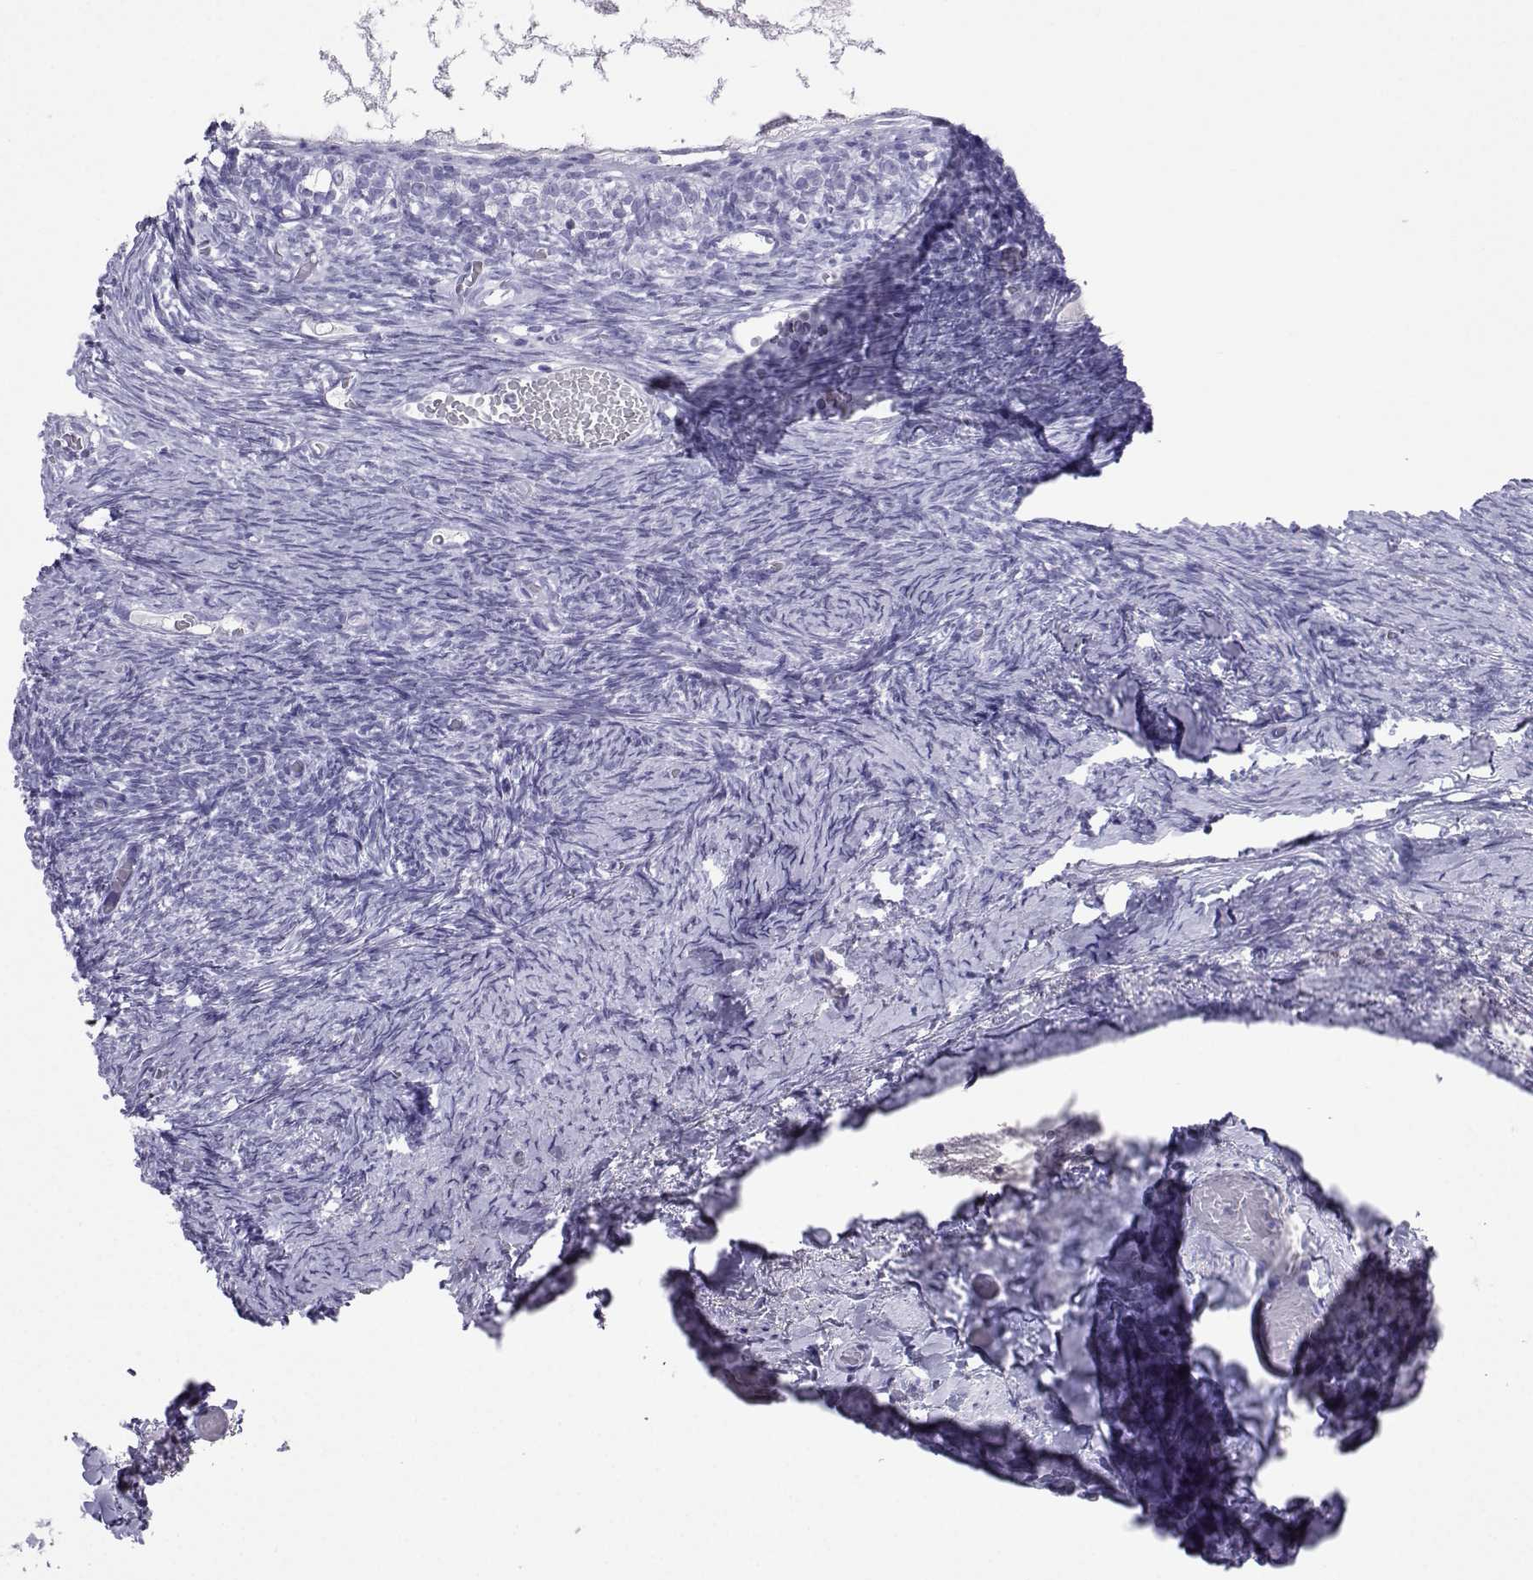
{"staining": {"intensity": "negative", "quantity": "none", "location": "none"}, "tissue": "ovary", "cell_type": "Follicle cells", "image_type": "normal", "snomed": [{"axis": "morphology", "description": "Normal tissue, NOS"}, {"axis": "topography", "description": "Ovary"}], "caption": "Immunohistochemical staining of benign ovary demonstrates no significant staining in follicle cells. (DAB (3,3'-diaminobenzidine) IHC visualized using brightfield microscopy, high magnification).", "gene": "LORICRIN", "patient": {"sex": "female", "age": 39}}